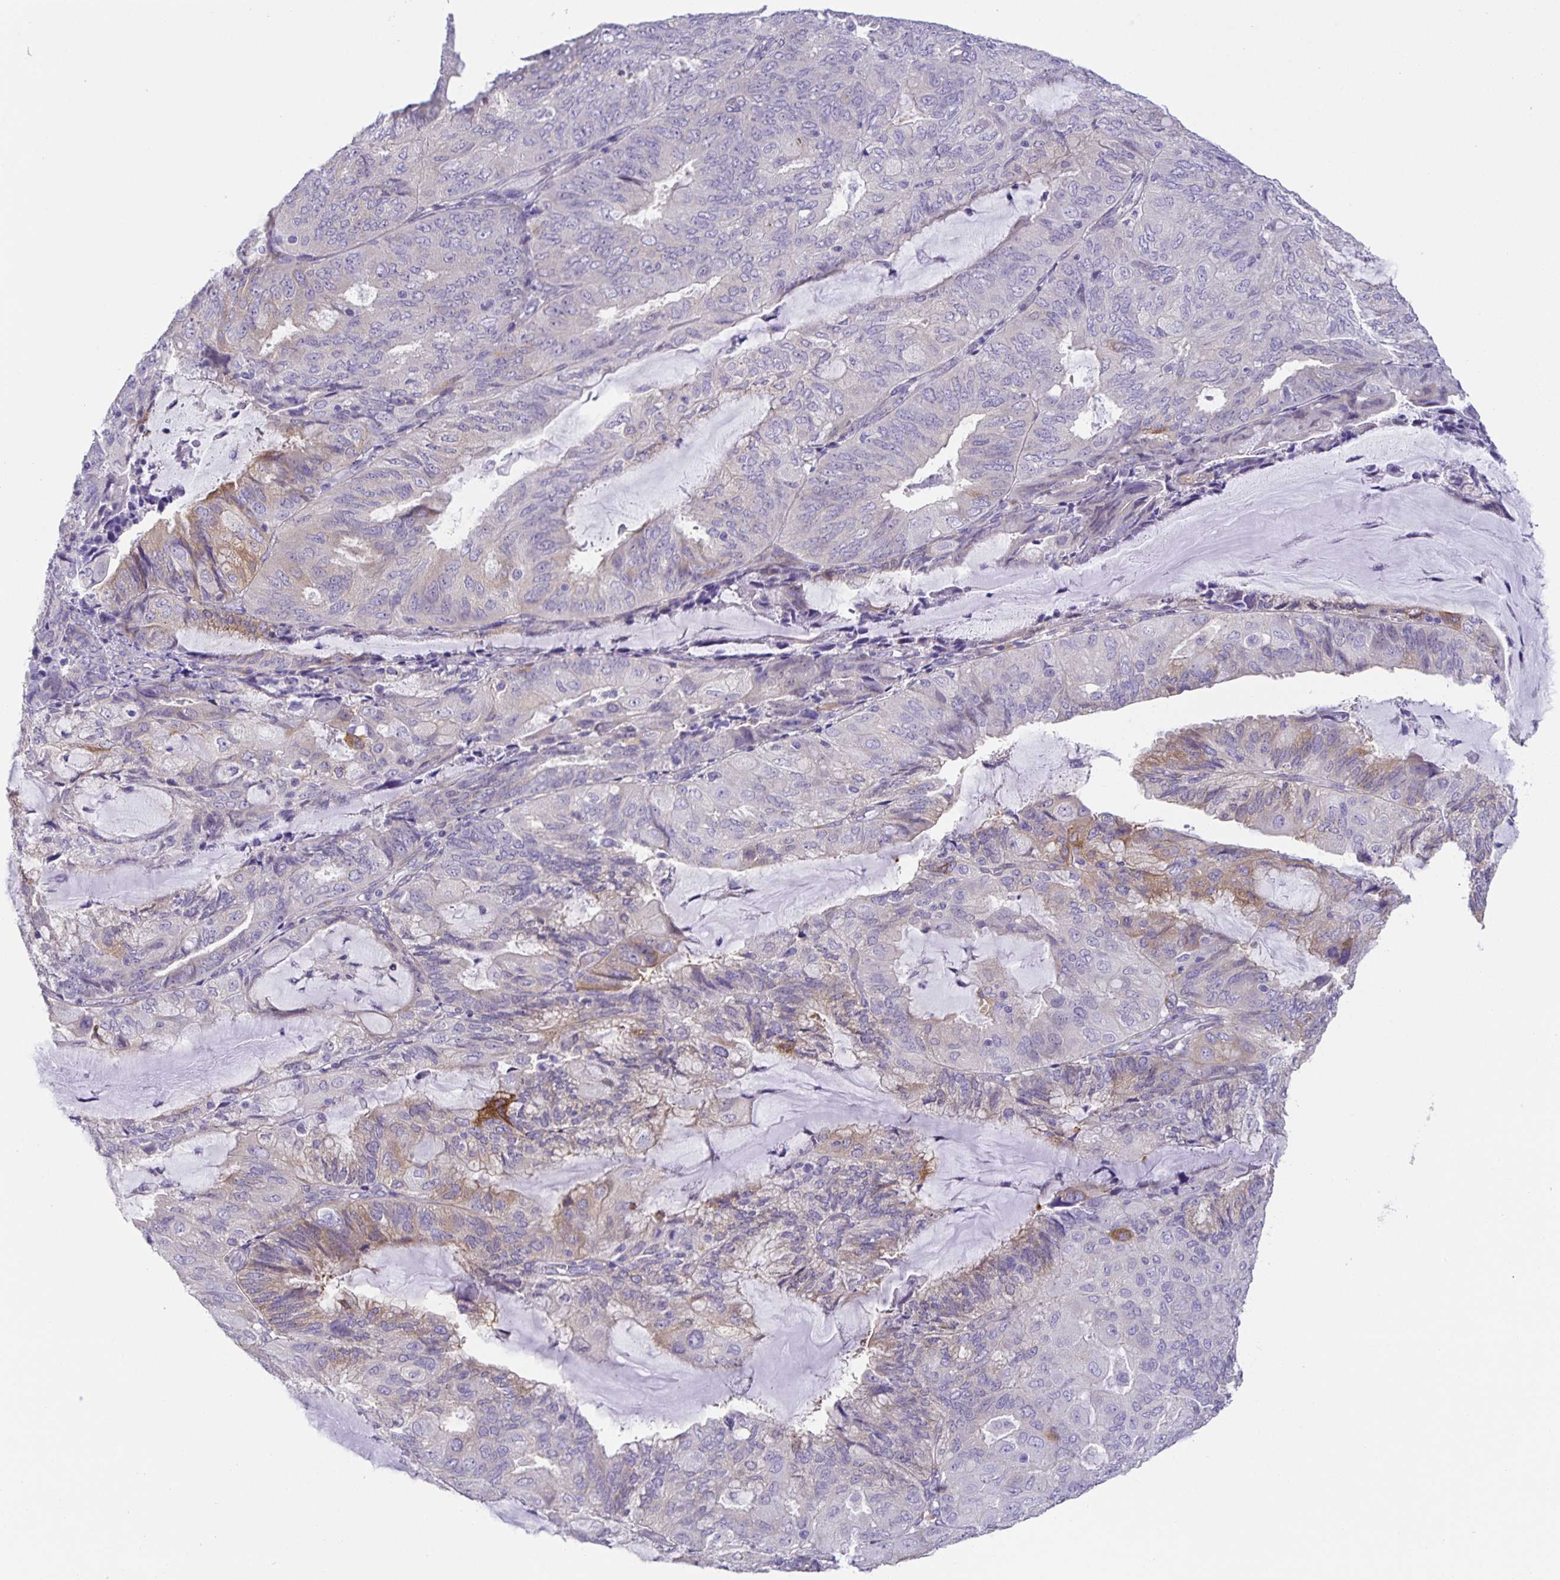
{"staining": {"intensity": "weak", "quantity": "<25%", "location": "cytoplasmic/membranous"}, "tissue": "endometrial cancer", "cell_type": "Tumor cells", "image_type": "cancer", "snomed": [{"axis": "morphology", "description": "Adenocarcinoma, NOS"}, {"axis": "topography", "description": "Endometrium"}], "caption": "Human endometrial adenocarcinoma stained for a protein using immunohistochemistry demonstrates no expression in tumor cells.", "gene": "PRR36", "patient": {"sex": "female", "age": 81}}